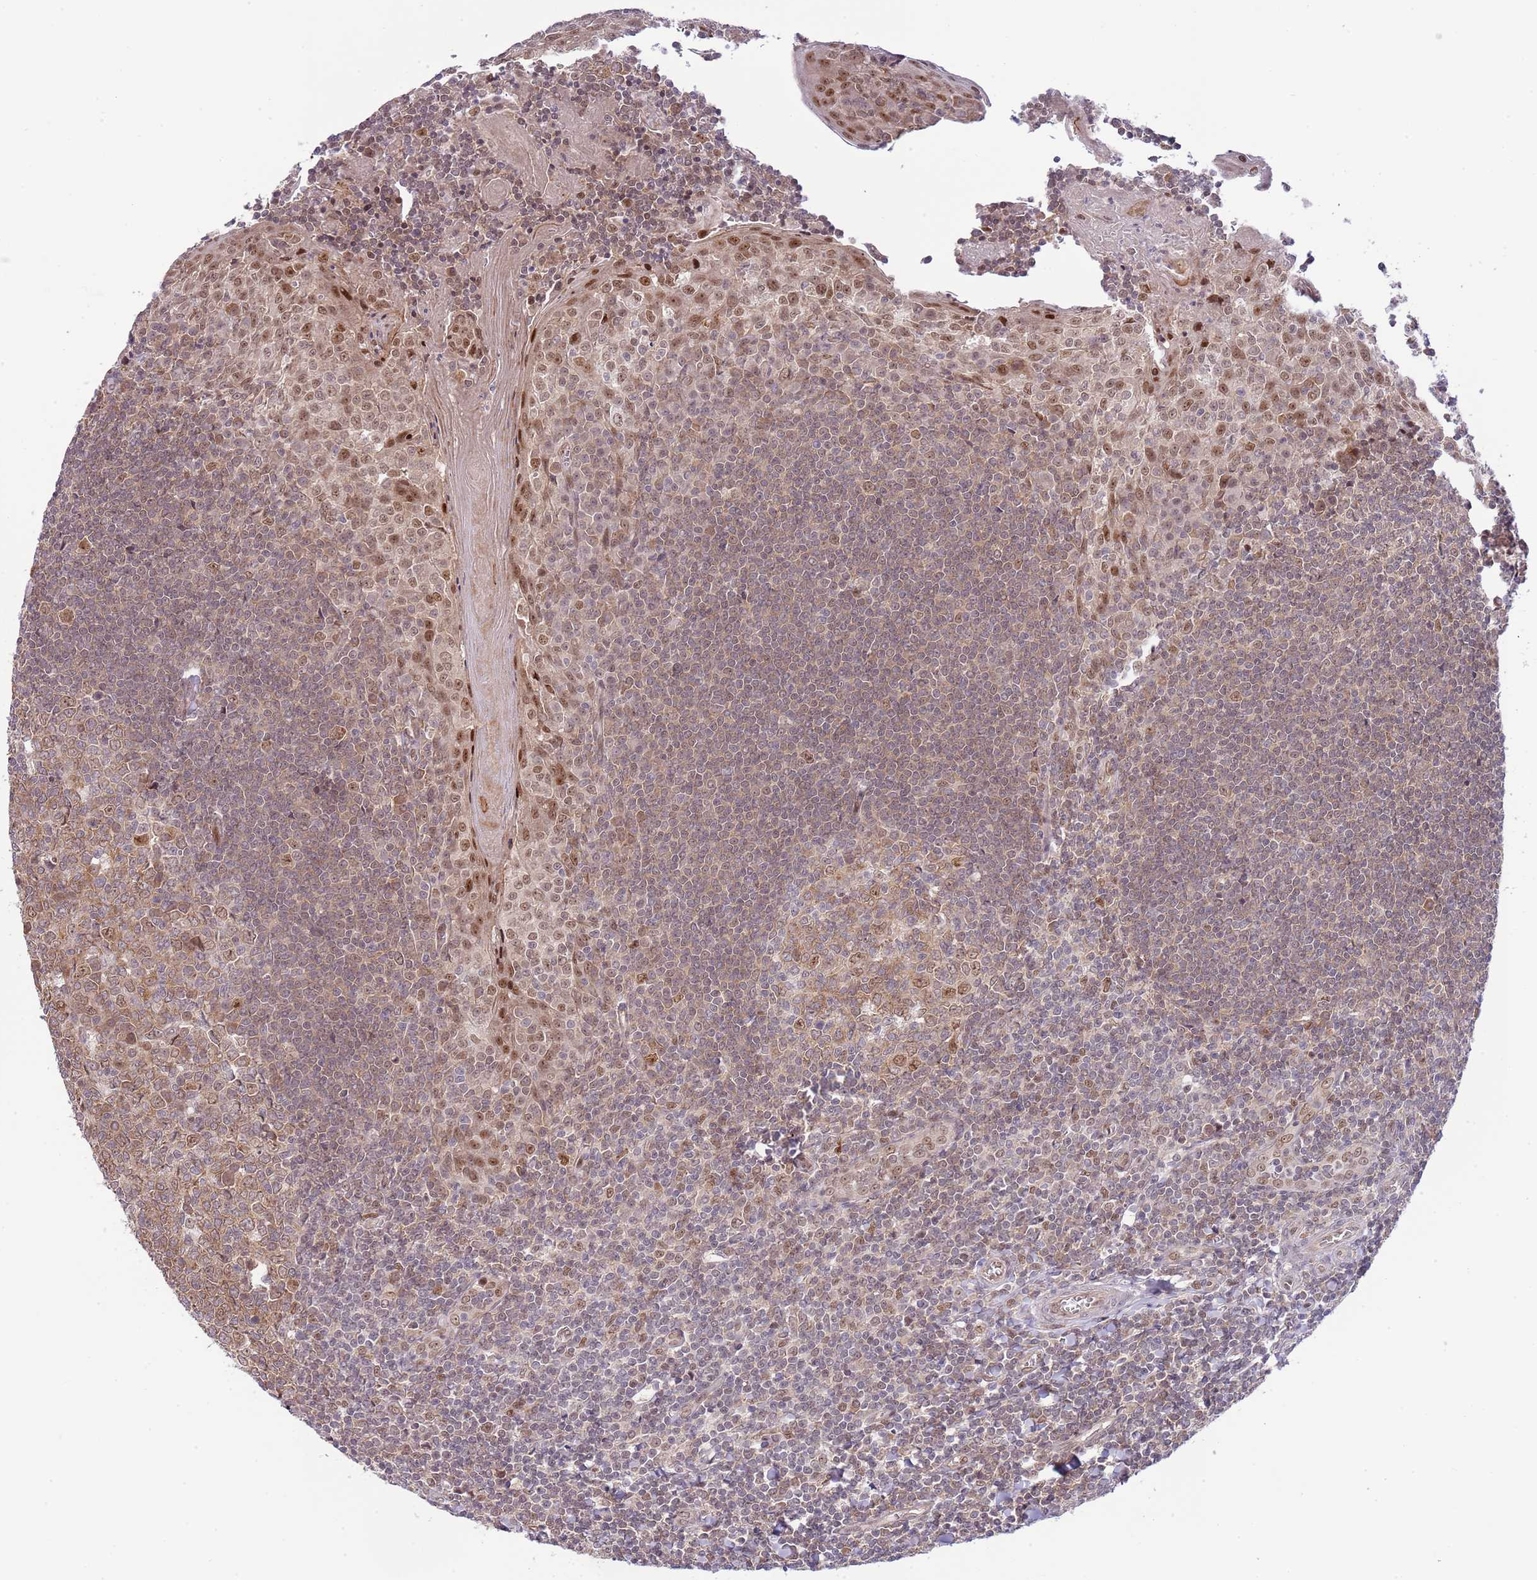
{"staining": {"intensity": "moderate", "quantity": ">75%", "location": "cytoplasmic/membranous"}, "tissue": "tonsil", "cell_type": "Germinal center cells", "image_type": "normal", "snomed": [{"axis": "morphology", "description": "Normal tissue, NOS"}, {"axis": "topography", "description": "Tonsil"}], "caption": "Tonsil stained with DAB (3,3'-diaminobenzidine) IHC displays medium levels of moderate cytoplasmic/membranous staining in approximately >75% of germinal center cells. Nuclei are stained in blue.", "gene": "CHD1", "patient": {"sex": "male", "age": 27}}